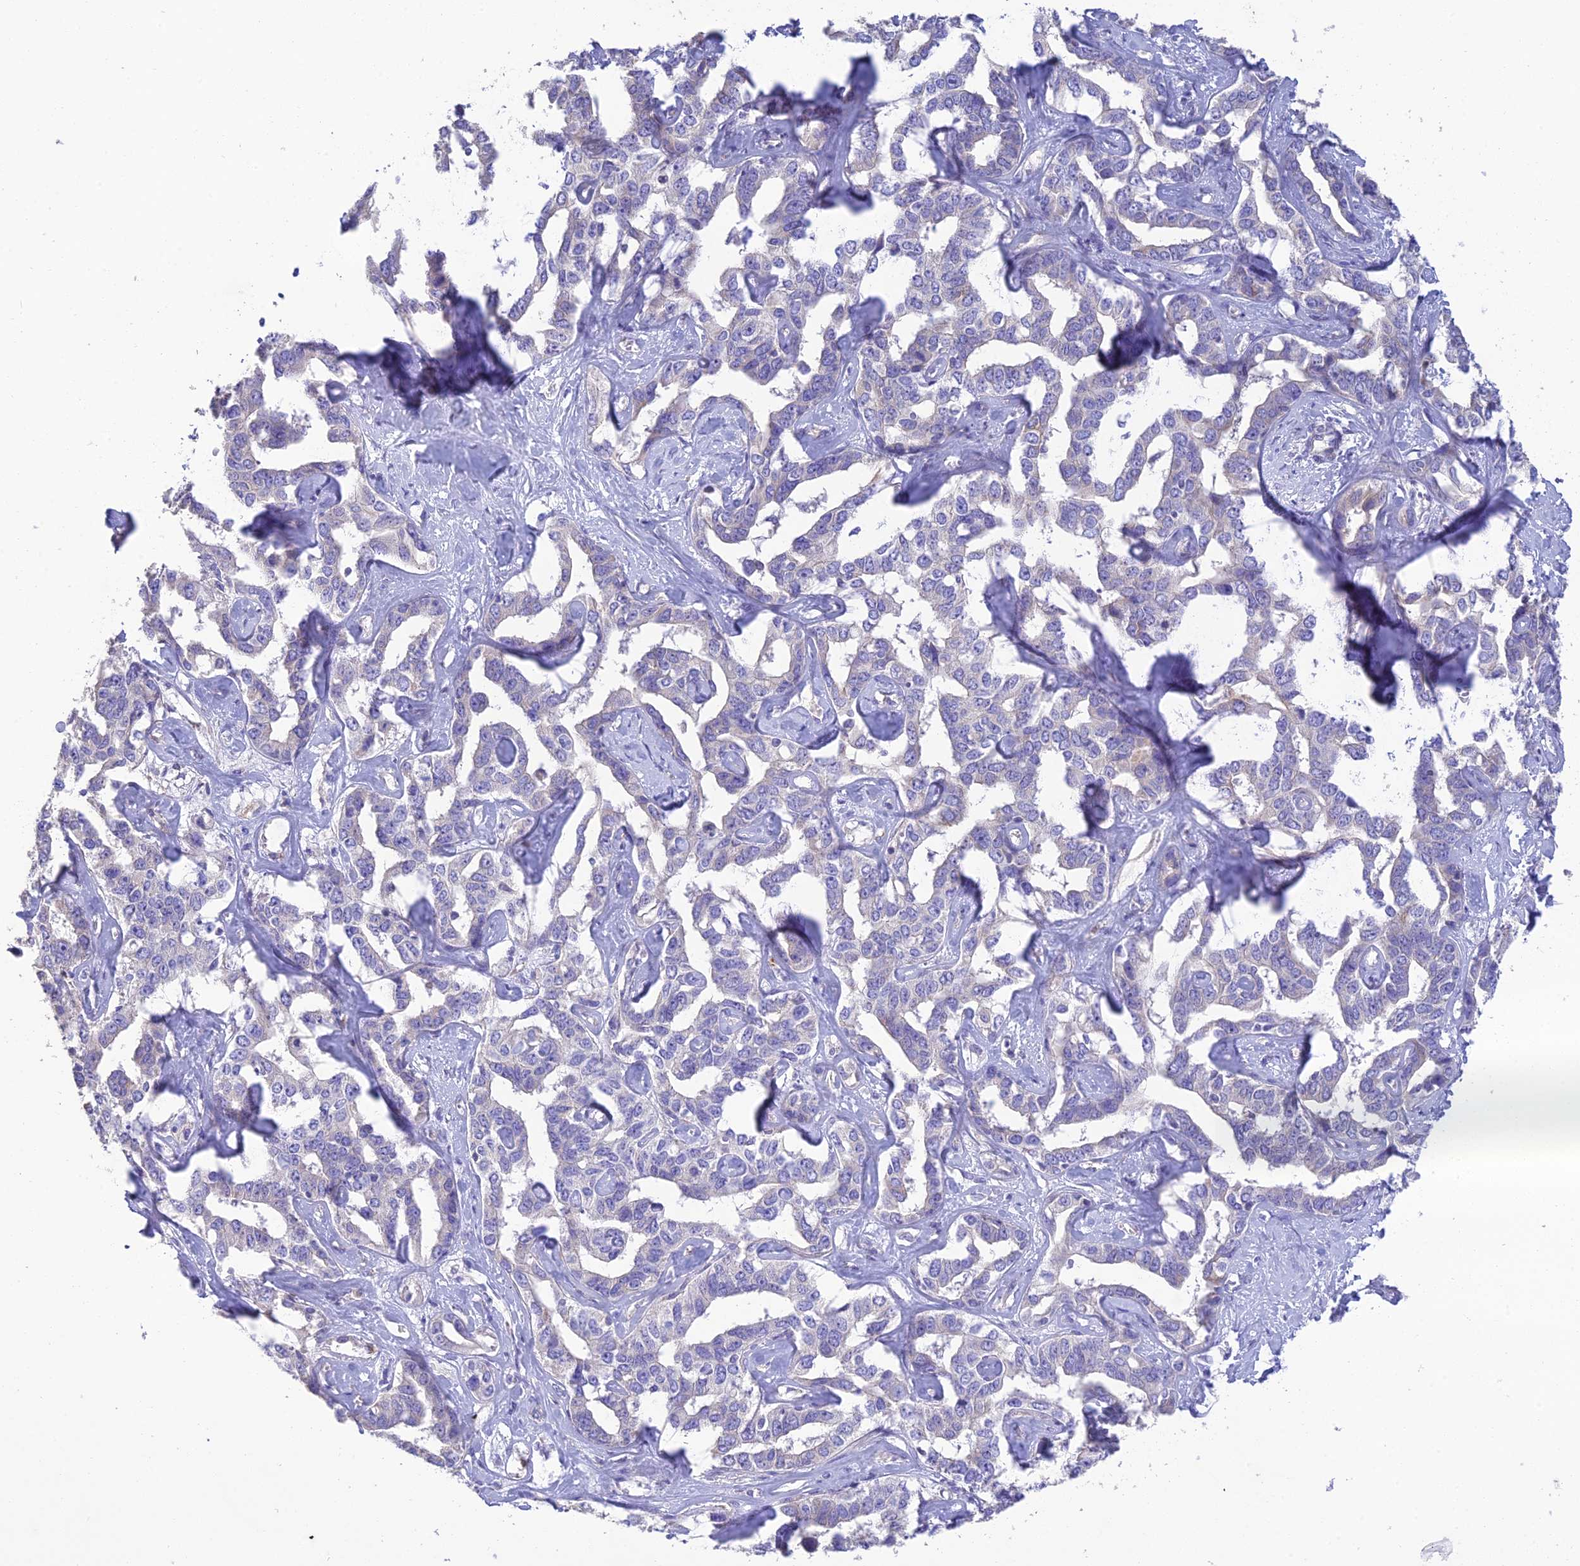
{"staining": {"intensity": "negative", "quantity": "none", "location": "none"}, "tissue": "liver cancer", "cell_type": "Tumor cells", "image_type": "cancer", "snomed": [{"axis": "morphology", "description": "Cholangiocarcinoma"}, {"axis": "topography", "description": "Liver"}], "caption": "Immunohistochemistry micrograph of neoplastic tissue: cholangiocarcinoma (liver) stained with DAB displays no significant protein positivity in tumor cells.", "gene": "HSD17B2", "patient": {"sex": "male", "age": 59}}